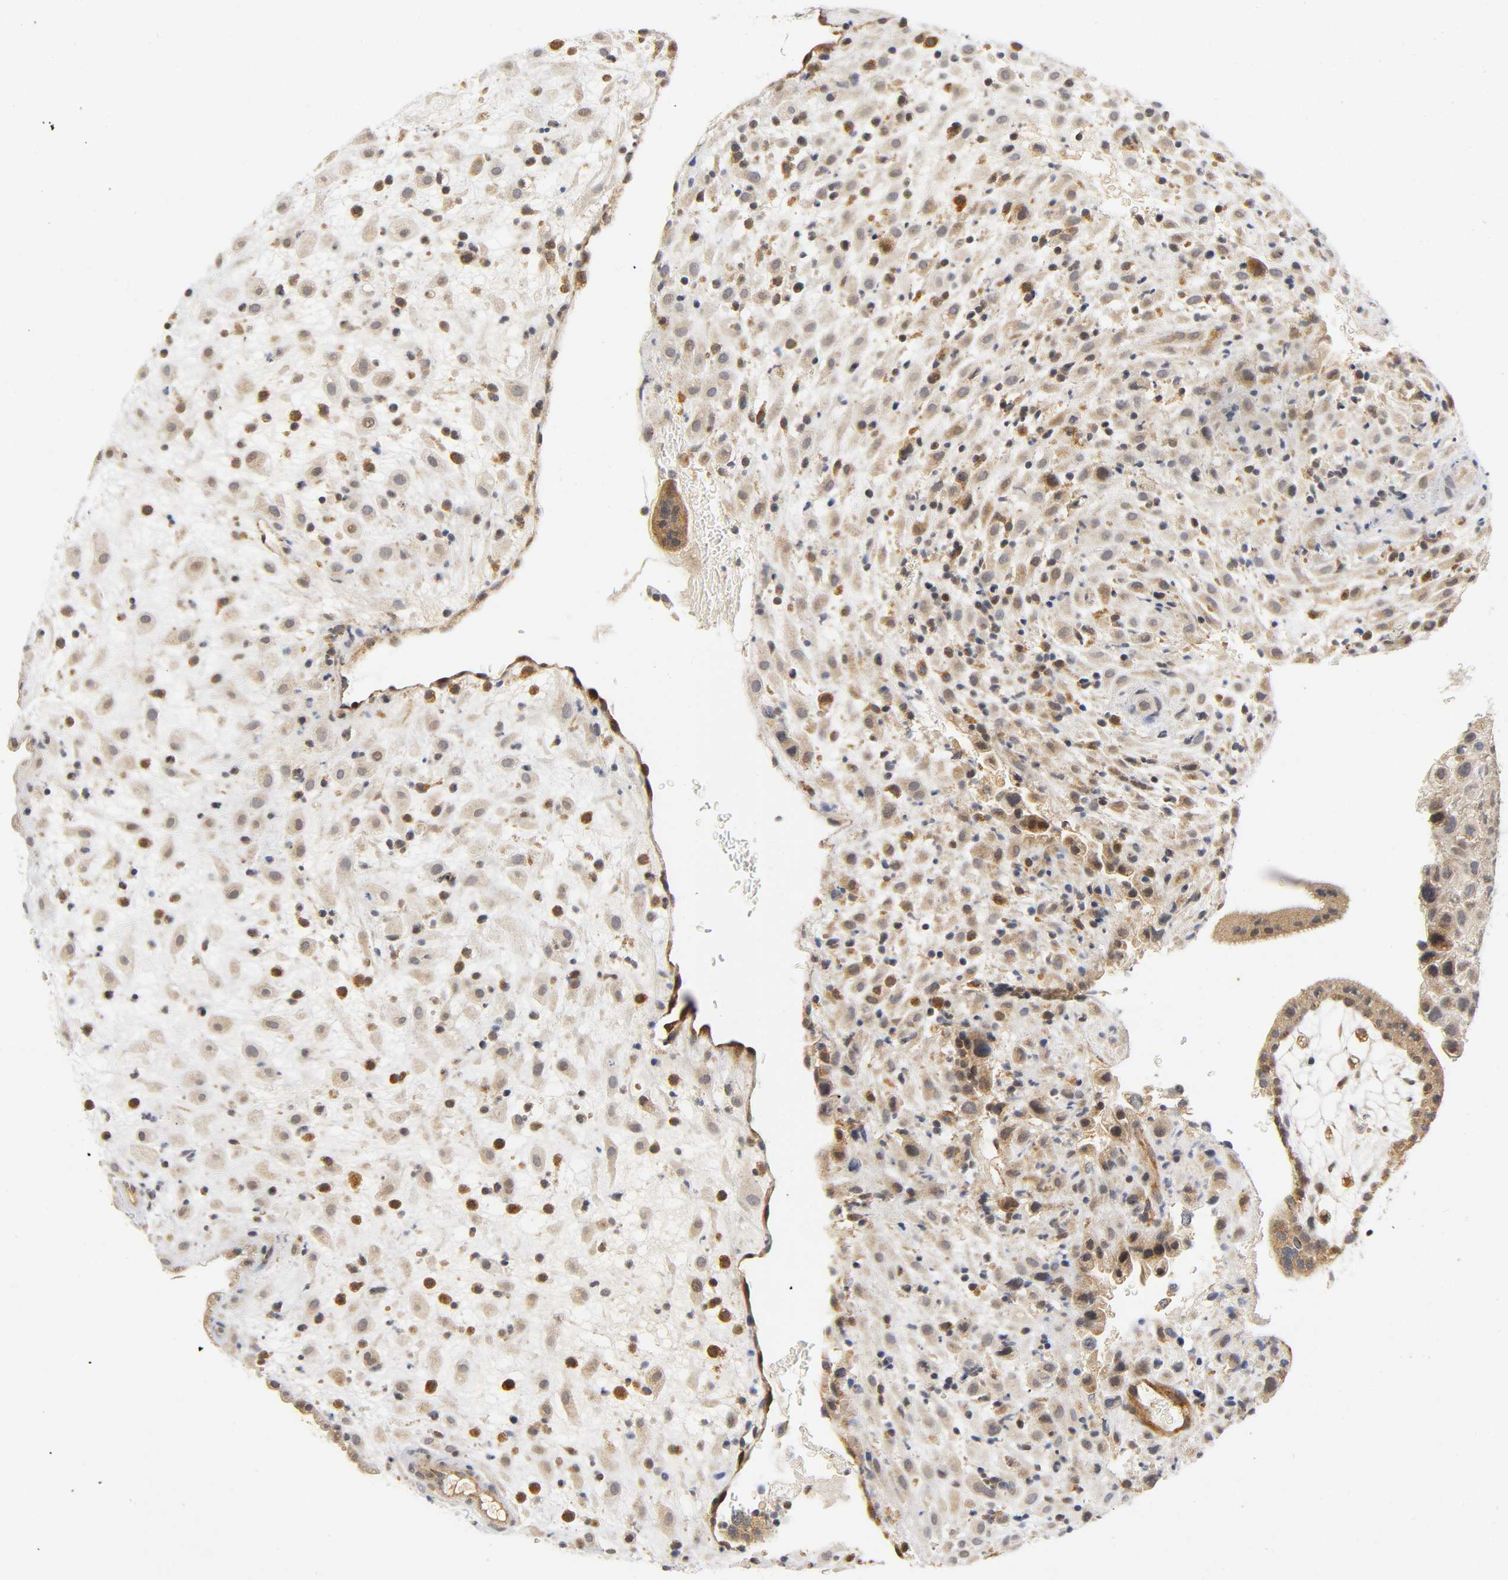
{"staining": {"intensity": "moderate", "quantity": "25%-75%", "location": "cytoplasmic/membranous,nuclear"}, "tissue": "placenta", "cell_type": "Decidual cells", "image_type": "normal", "snomed": [{"axis": "morphology", "description": "Normal tissue, NOS"}, {"axis": "topography", "description": "Placenta"}], "caption": "High-power microscopy captured an immunohistochemistry (IHC) micrograph of normal placenta, revealing moderate cytoplasmic/membranous,nuclear staining in approximately 25%-75% of decidual cells. (DAB (3,3'-diaminobenzidine) = brown stain, brightfield microscopy at high magnification).", "gene": "NRP1", "patient": {"sex": "female", "age": 35}}